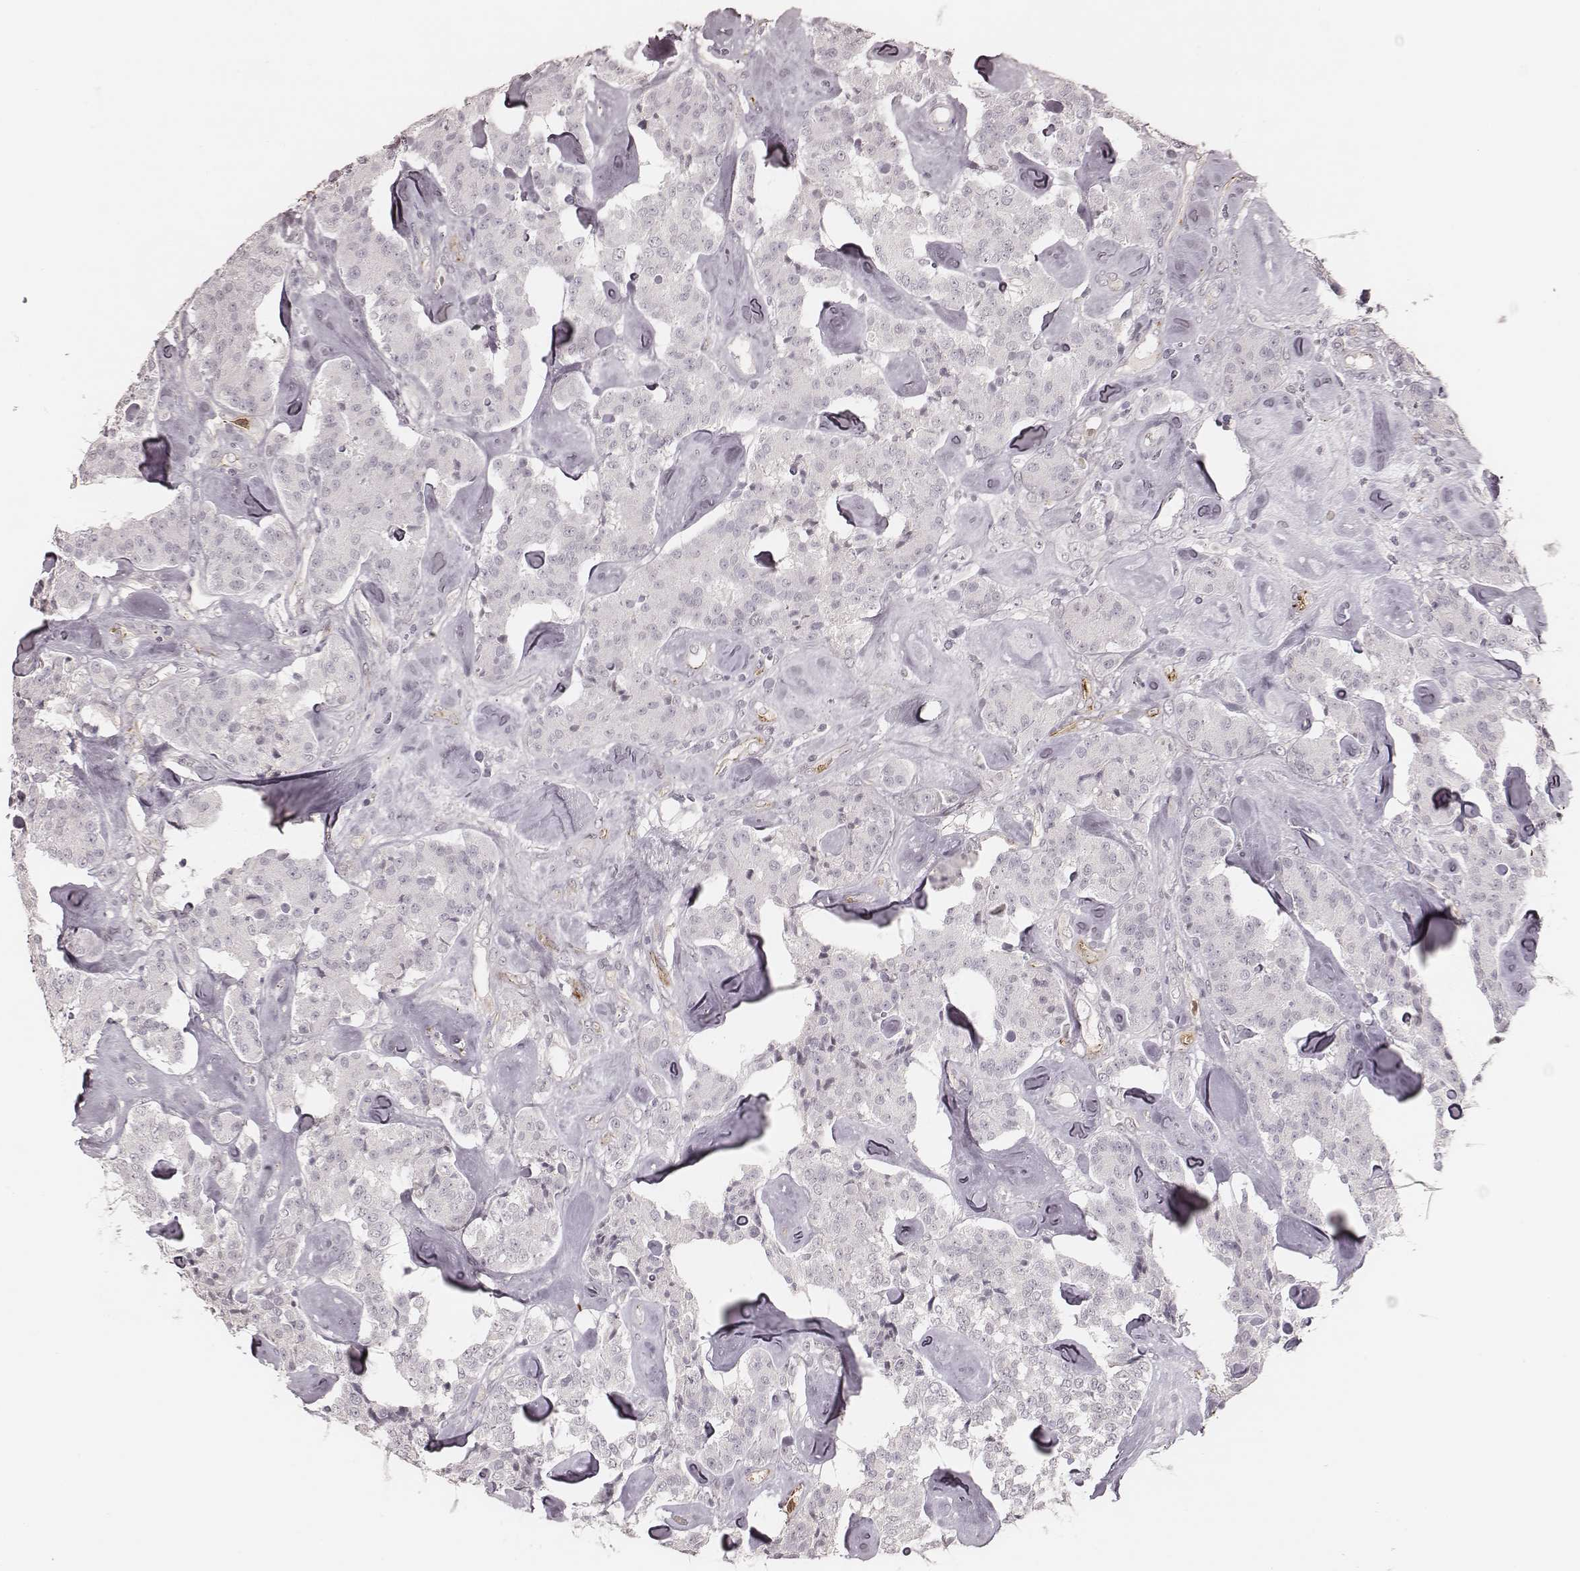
{"staining": {"intensity": "negative", "quantity": "none", "location": "none"}, "tissue": "carcinoid", "cell_type": "Tumor cells", "image_type": "cancer", "snomed": [{"axis": "morphology", "description": "Carcinoid, malignant, NOS"}, {"axis": "topography", "description": "Pancreas"}], "caption": "Immunohistochemistry (IHC) of human malignant carcinoid displays no expression in tumor cells.", "gene": "KITLG", "patient": {"sex": "male", "age": 41}}